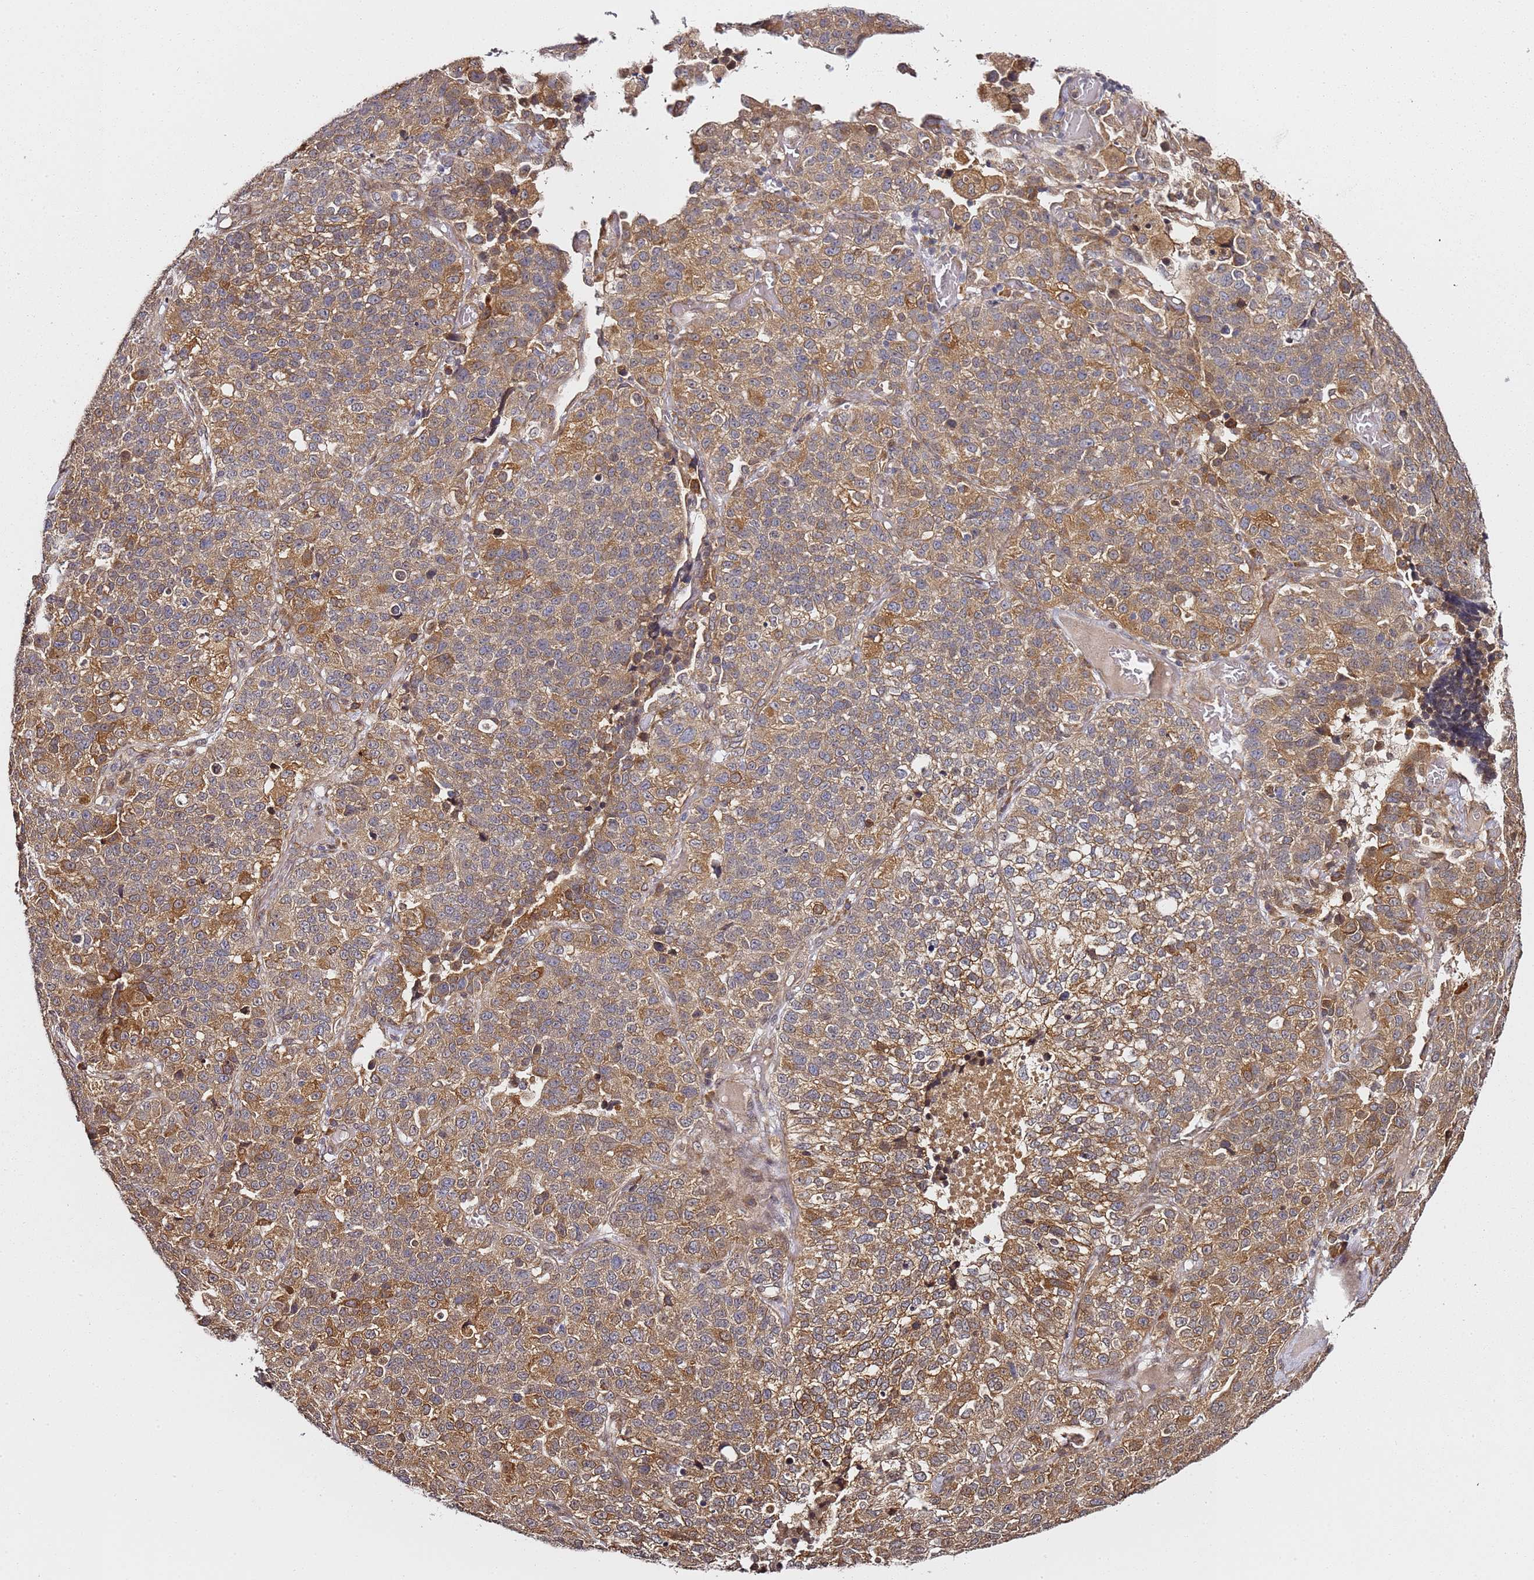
{"staining": {"intensity": "moderate", "quantity": ">75%", "location": "cytoplasmic/membranous"}, "tissue": "lung cancer", "cell_type": "Tumor cells", "image_type": "cancer", "snomed": [{"axis": "morphology", "description": "Adenocarcinoma, NOS"}, {"axis": "topography", "description": "Lung"}], "caption": "The immunohistochemical stain shows moderate cytoplasmic/membranous staining in tumor cells of lung adenocarcinoma tissue.", "gene": "PRKAB2", "patient": {"sex": "male", "age": 49}}